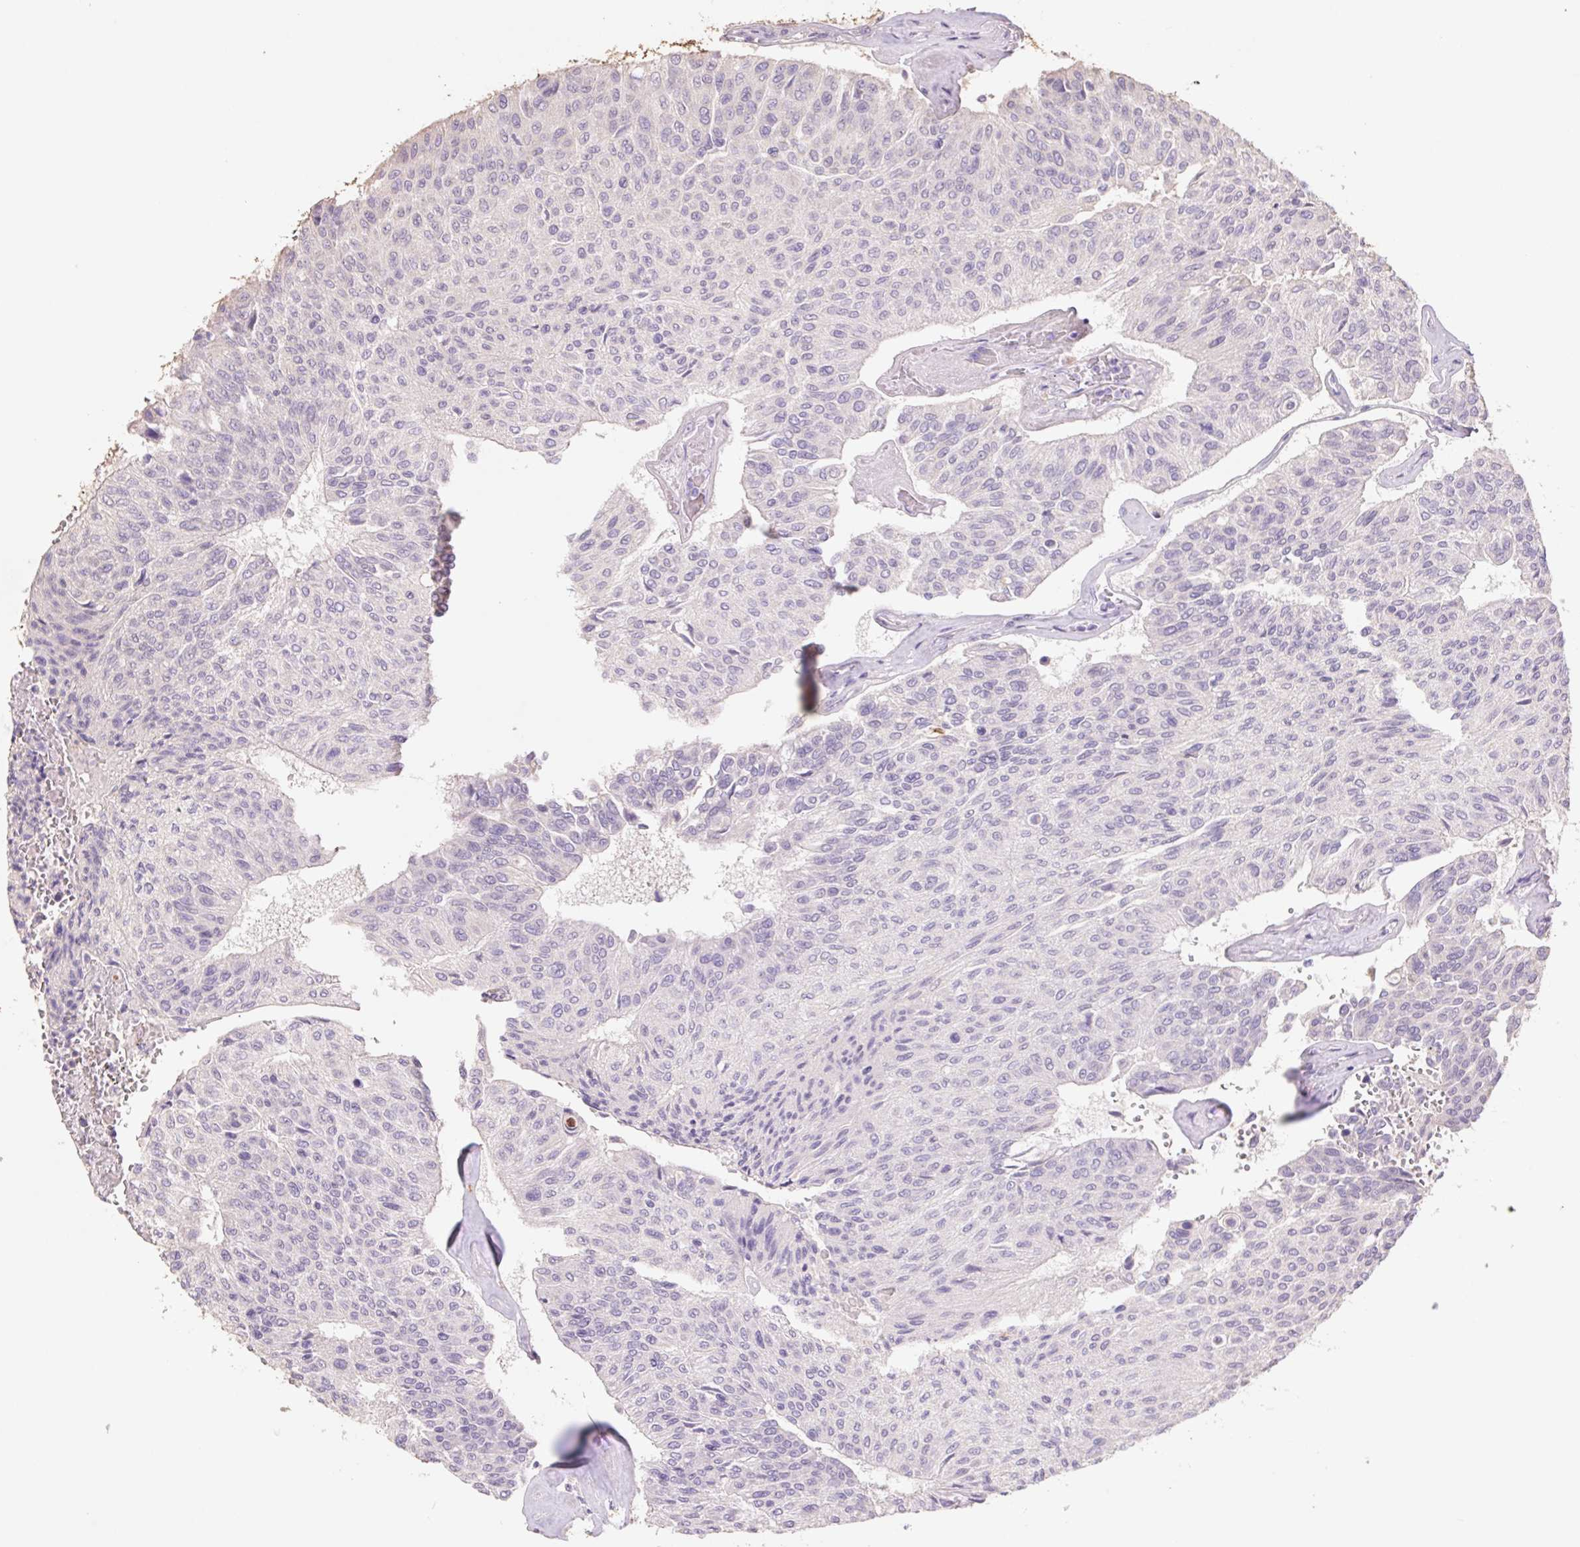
{"staining": {"intensity": "negative", "quantity": "none", "location": "none"}, "tissue": "urothelial cancer", "cell_type": "Tumor cells", "image_type": "cancer", "snomed": [{"axis": "morphology", "description": "Urothelial carcinoma, High grade"}, {"axis": "topography", "description": "Urinary bladder"}], "caption": "DAB immunohistochemical staining of human urothelial cancer demonstrates no significant staining in tumor cells. The staining is performed using DAB brown chromogen with nuclei counter-stained in using hematoxylin.", "gene": "GRM2", "patient": {"sex": "male", "age": 66}}